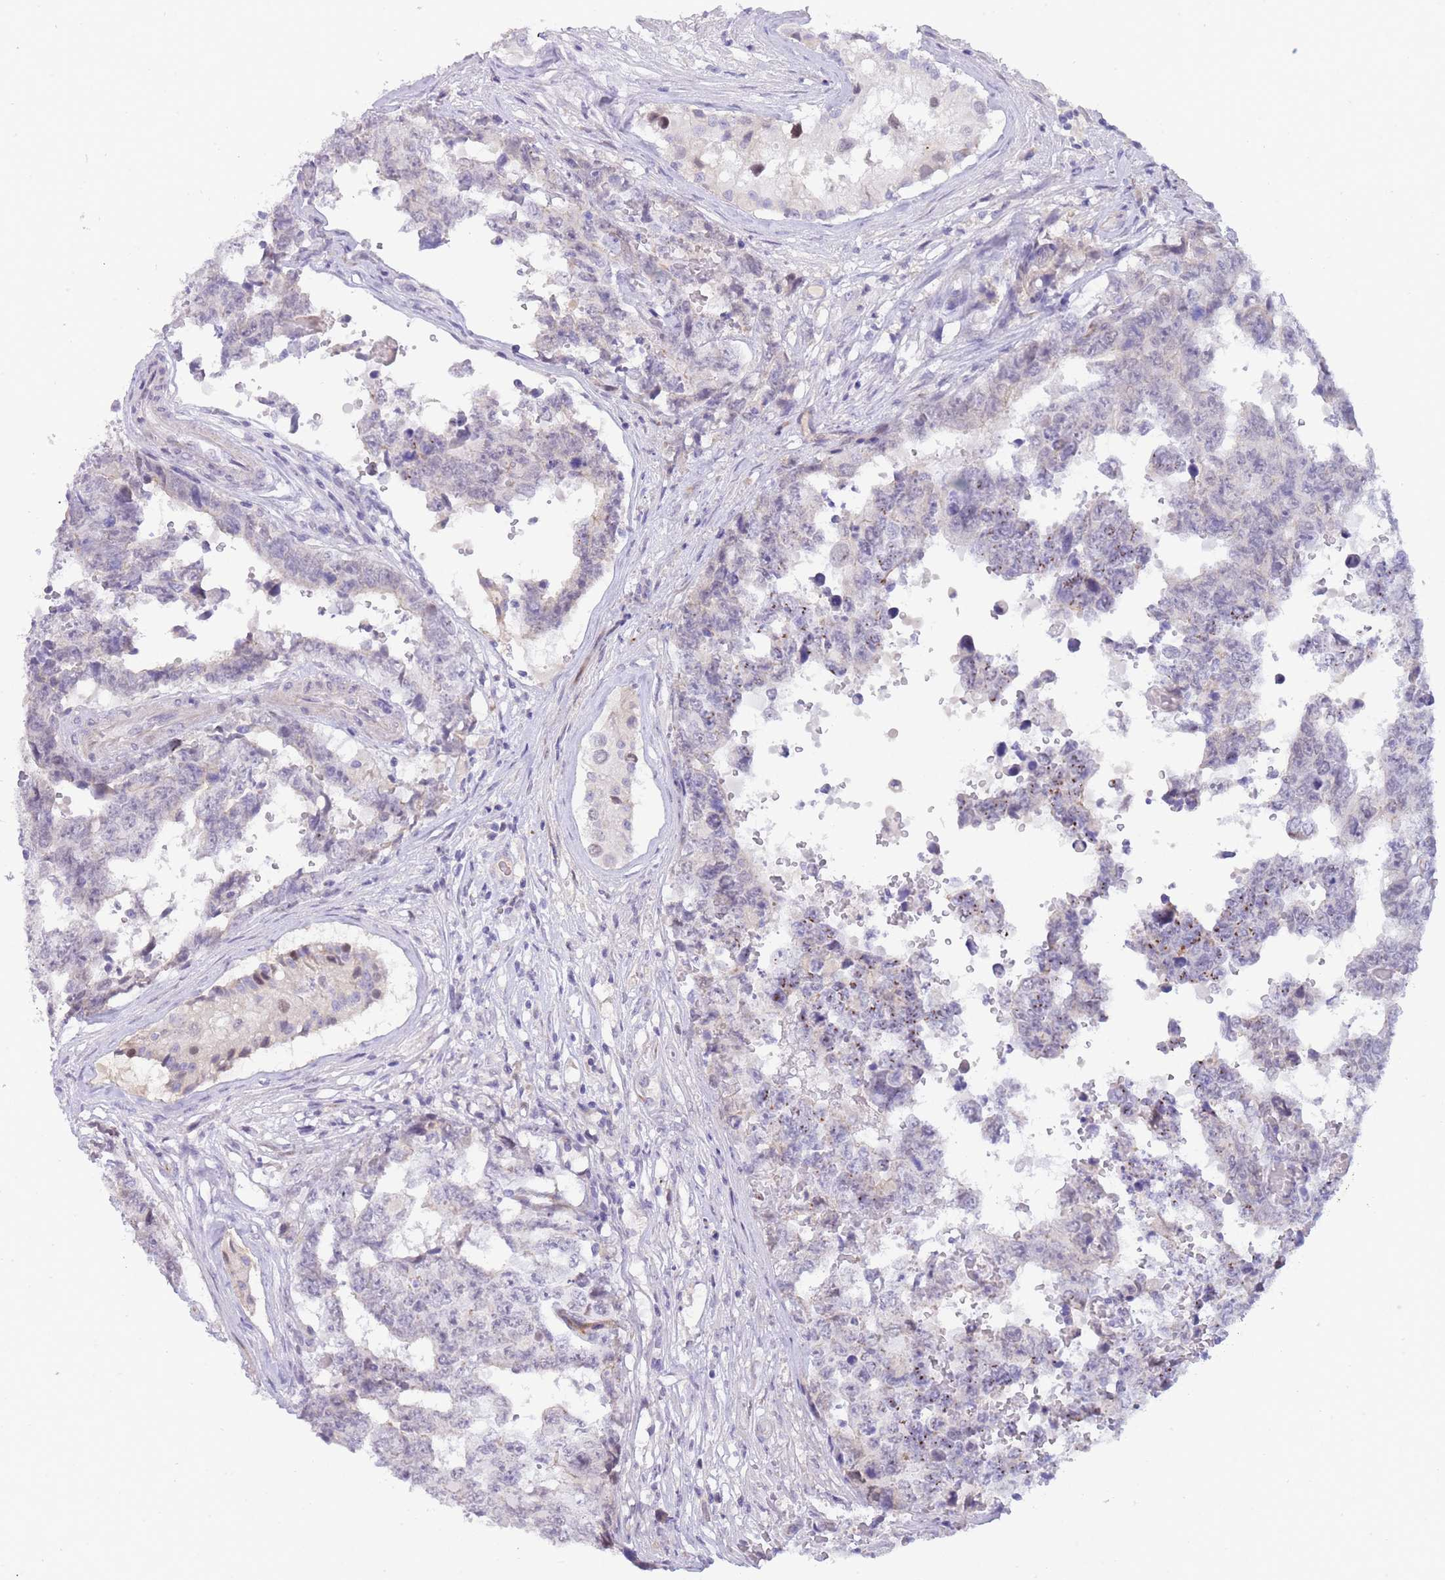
{"staining": {"intensity": "weak", "quantity": "<25%", "location": "cytoplasmic/membranous"}, "tissue": "testis cancer", "cell_type": "Tumor cells", "image_type": "cancer", "snomed": [{"axis": "morphology", "description": "Normal tissue, NOS"}, {"axis": "morphology", "description": "Carcinoma, Embryonal, NOS"}, {"axis": "topography", "description": "Testis"}, {"axis": "topography", "description": "Epididymis"}], "caption": "This is an immunohistochemistry photomicrograph of human embryonal carcinoma (testis). There is no positivity in tumor cells.", "gene": "PRR23B", "patient": {"sex": "male", "age": 25}}